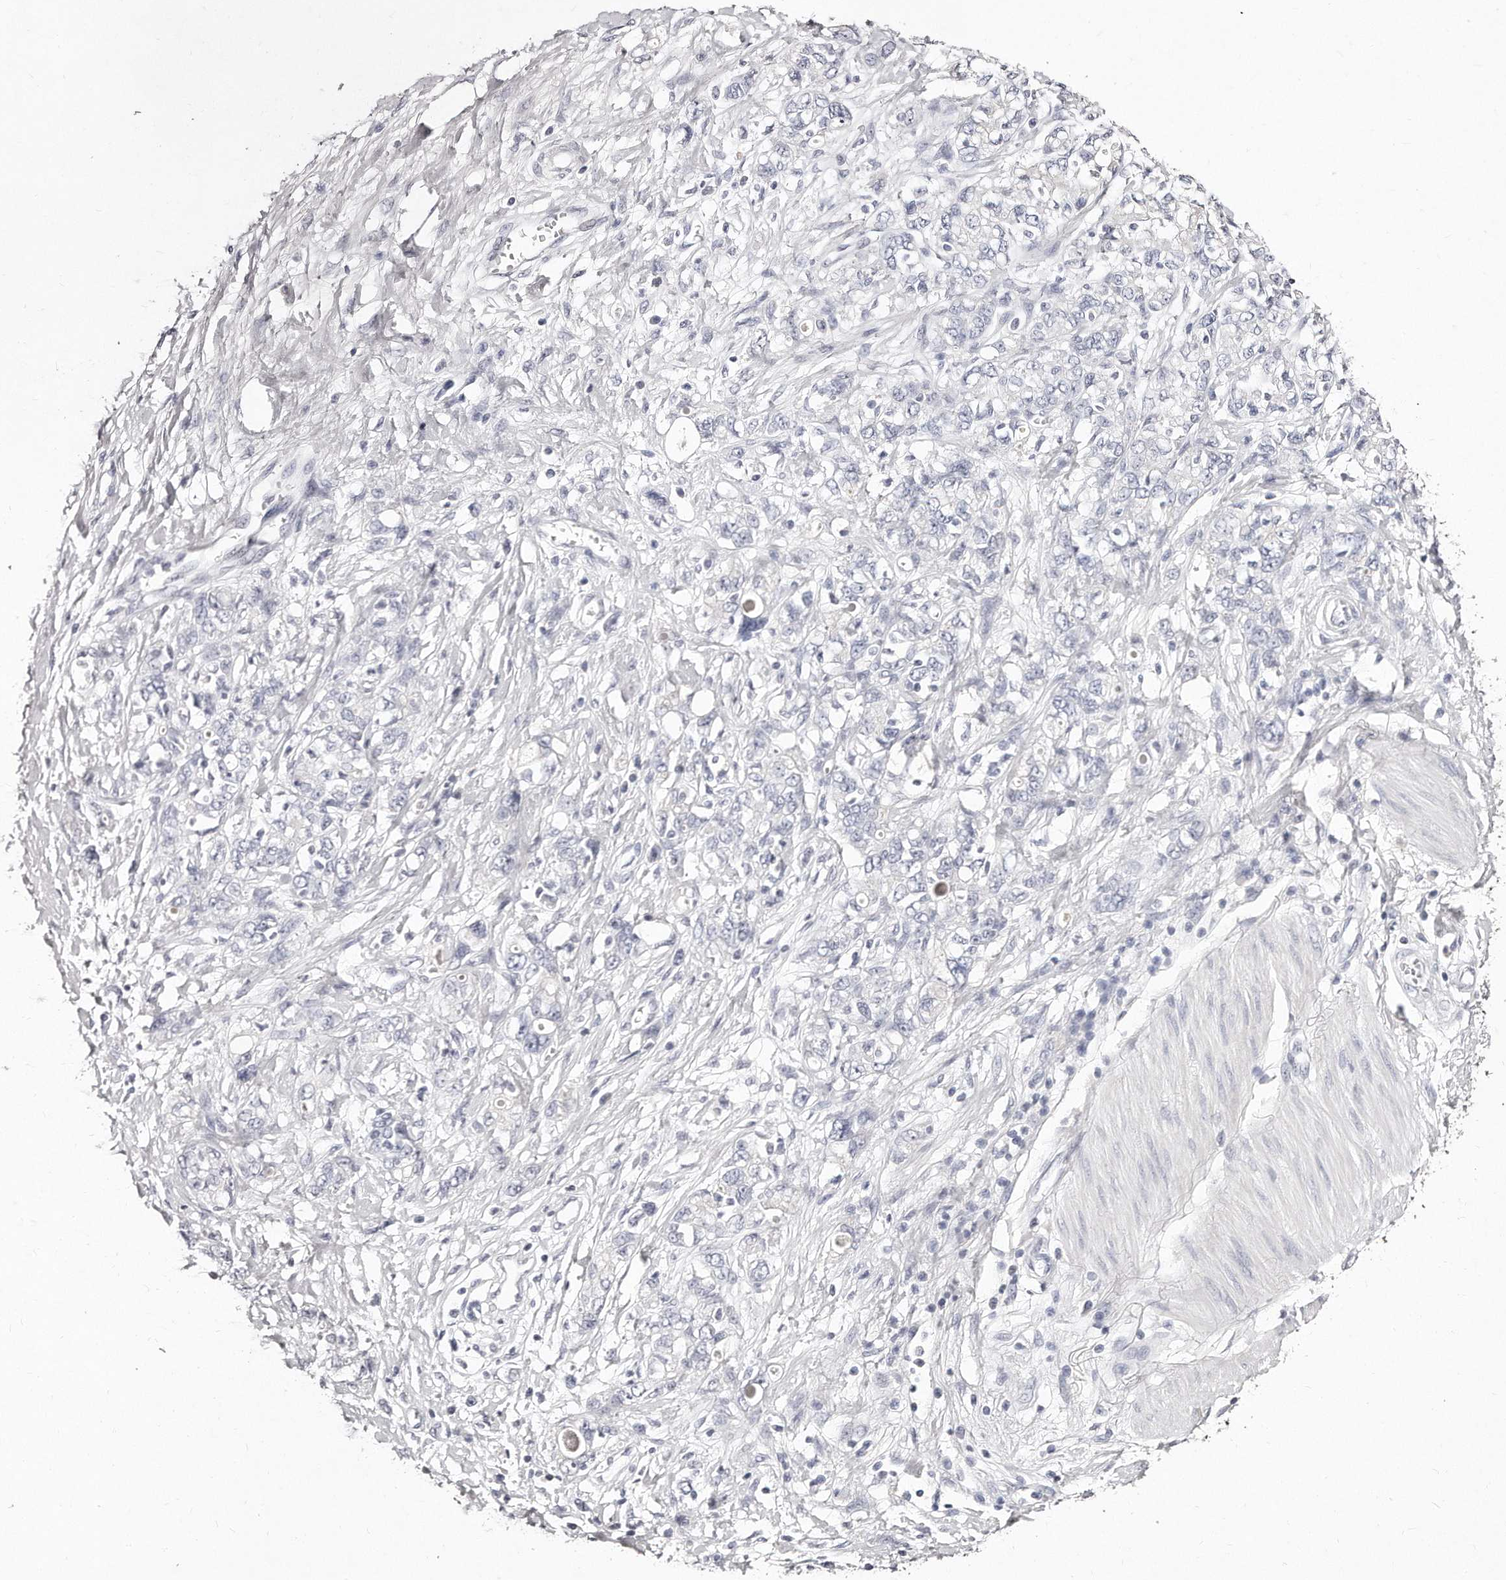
{"staining": {"intensity": "negative", "quantity": "none", "location": "none"}, "tissue": "stomach cancer", "cell_type": "Tumor cells", "image_type": "cancer", "snomed": [{"axis": "morphology", "description": "Adenocarcinoma, NOS"}, {"axis": "topography", "description": "Stomach"}], "caption": "Human stomach adenocarcinoma stained for a protein using IHC displays no staining in tumor cells.", "gene": "GDA", "patient": {"sex": "female", "age": 76}}